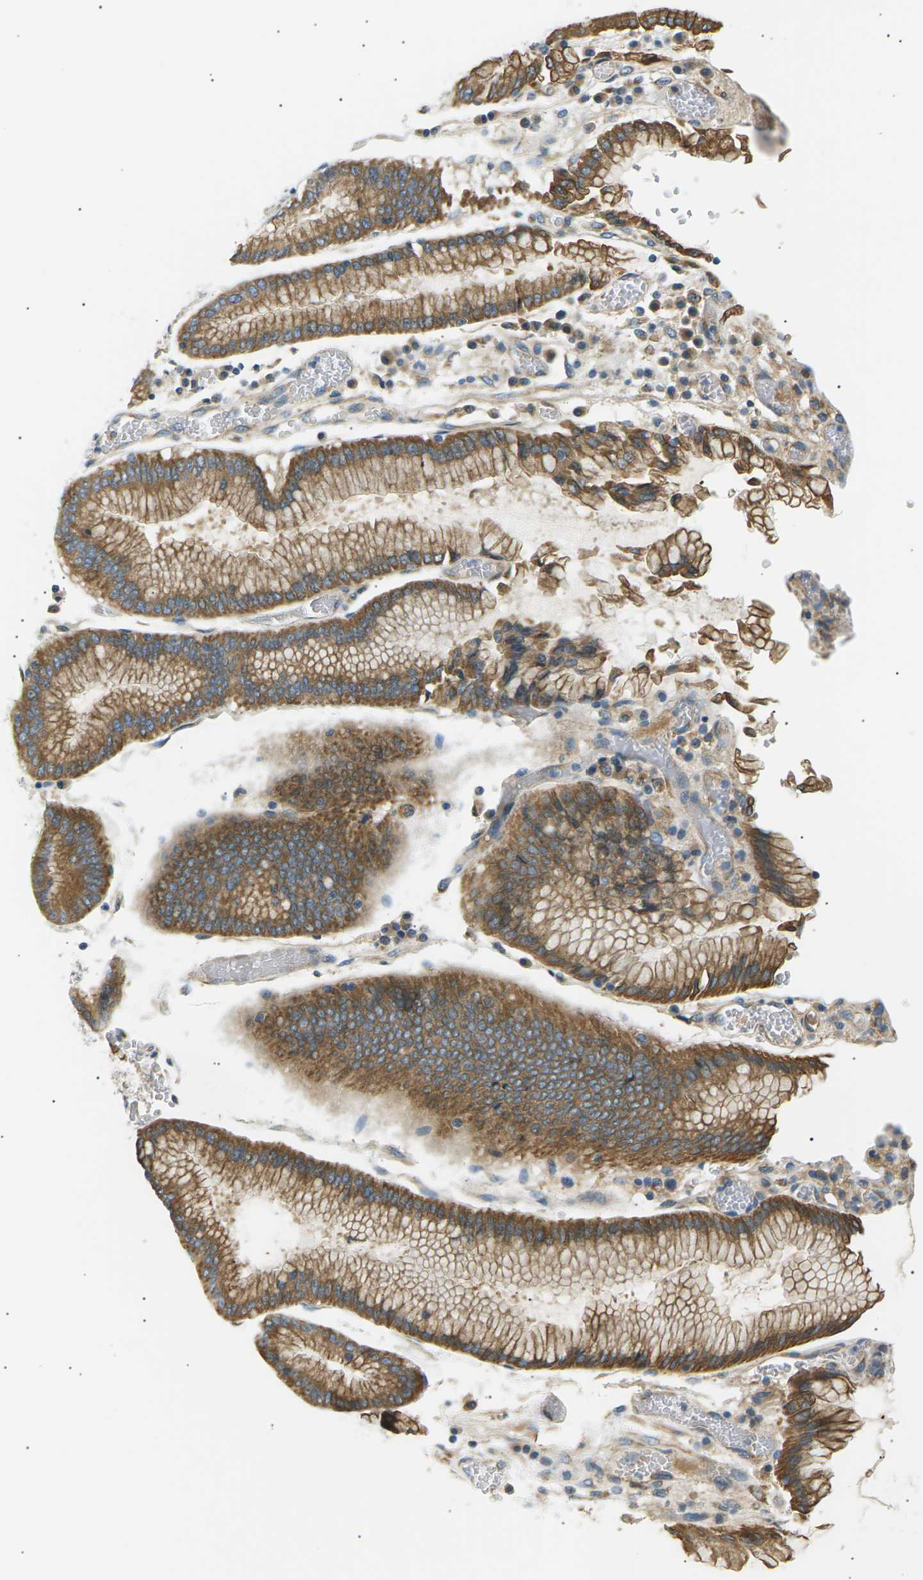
{"staining": {"intensity": "moderate", "quantity": ">75%", "location": "cytoplasmic/membranous"}, "tissue": "stomach cancer", "cell_type": "Tumor cells", "image_type": "cancer", "snomed": [{"axis": "morphology", "description": "Normal tissue, NOS"}, {"axis": "morphology", "description": "Adenocarcinoma, NOS"}, {"axis": "topography", "description": "Stomach"}], "caption": "A micrograph of stomach cancer stained for a protein displays moderate cytoplasmic/membranous brown staining in tumor cells.", "gene": "TBC1D8", "patient": {"sex": "male", "age": 48}}